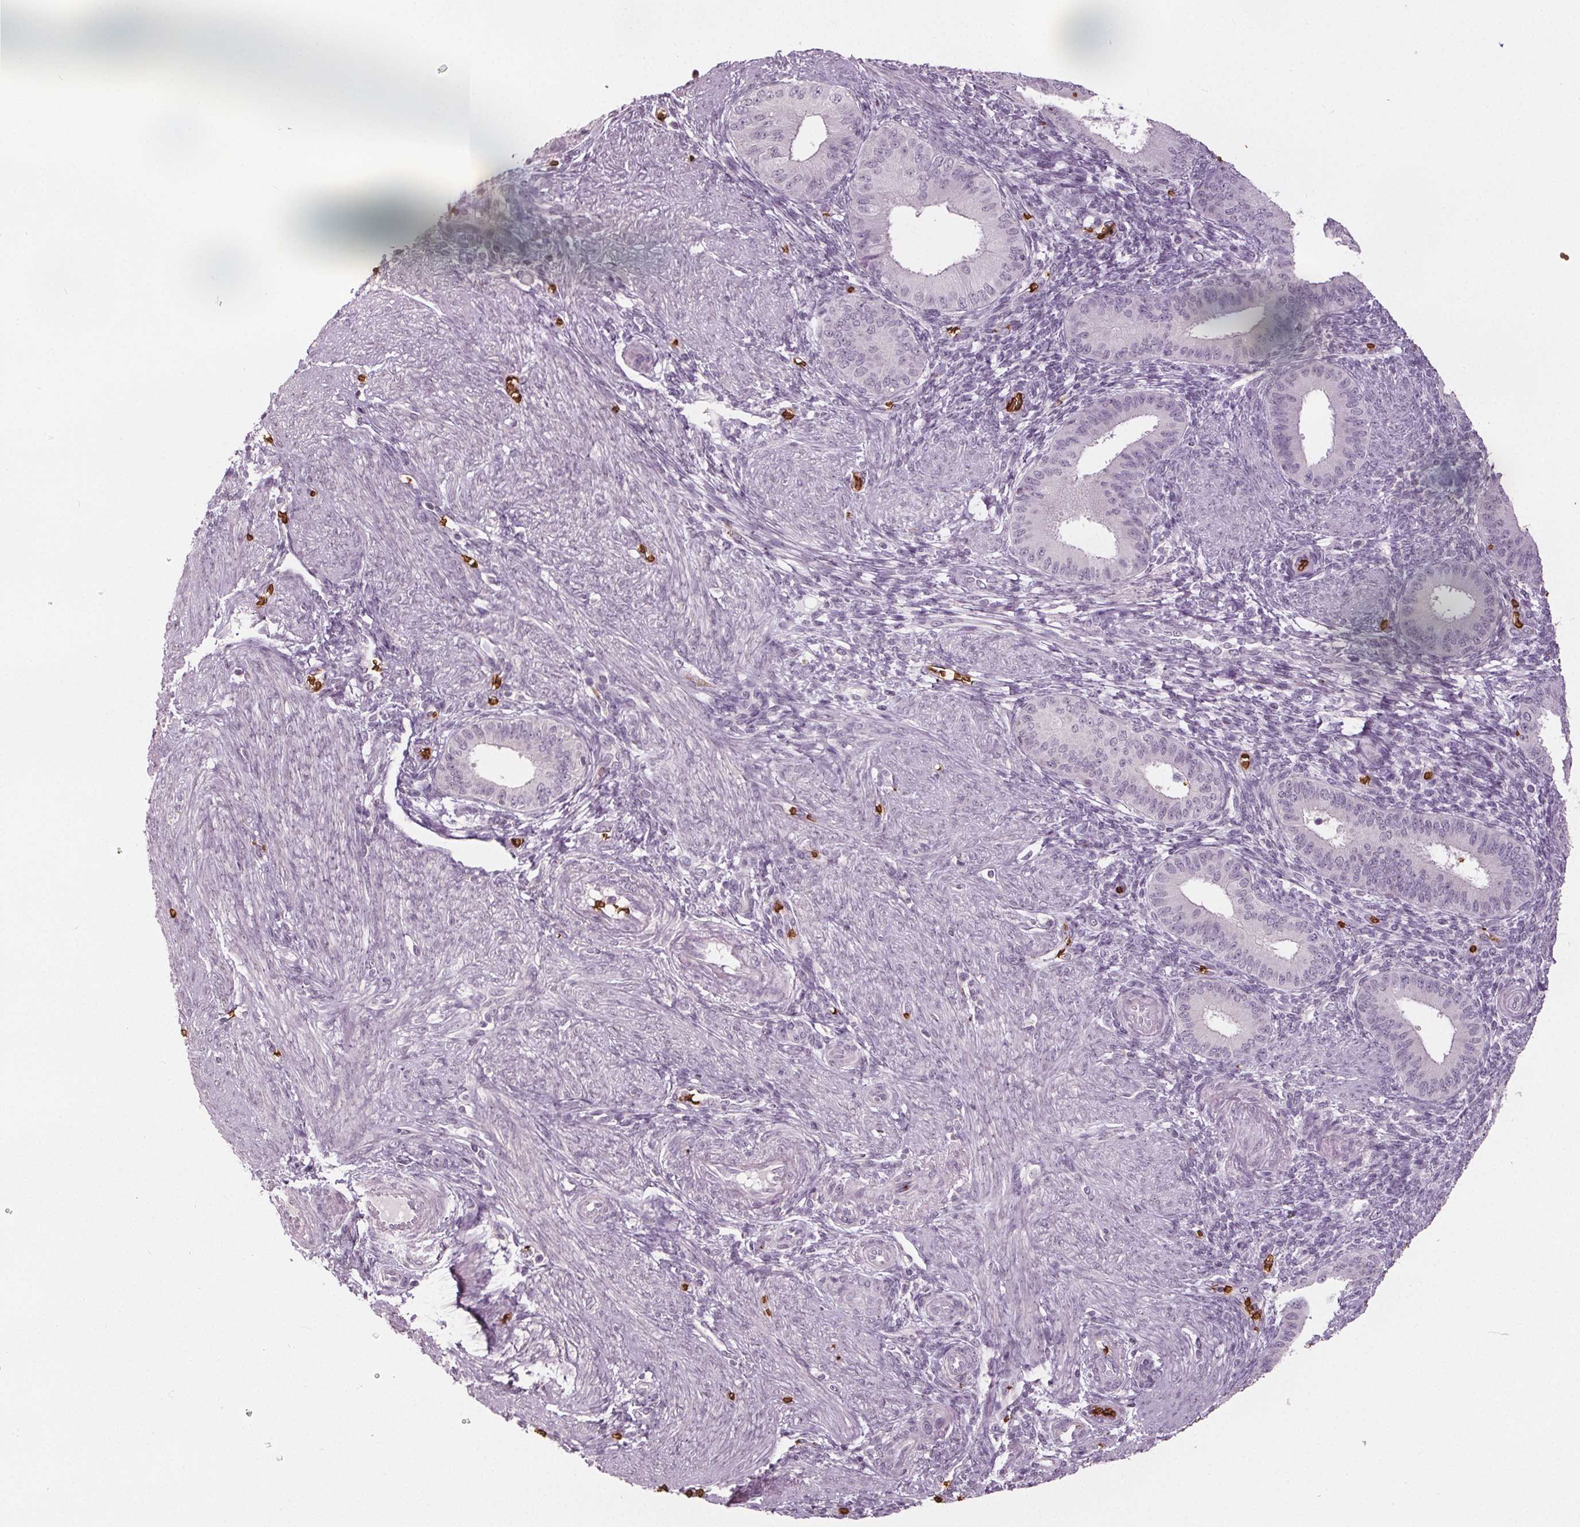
{"staining": {"intensity": "negative", "quantity": "none", "location": "none"}, "tissue": "endometrium", "cell_type": "Cells in endometrial stroma", "image_type": "normal", "snomed": [{"axis": "morphology", "description": "Normal tissue, NOS"}, {"axis": "topography", "description": "Endometrium"}], "caption": "Histopathology image shows no significant protein expression in cells in endometrial stroma of normal endometrium.", "gene": "SLC4A1", "patient": {"sex": "female", "age": 39}}